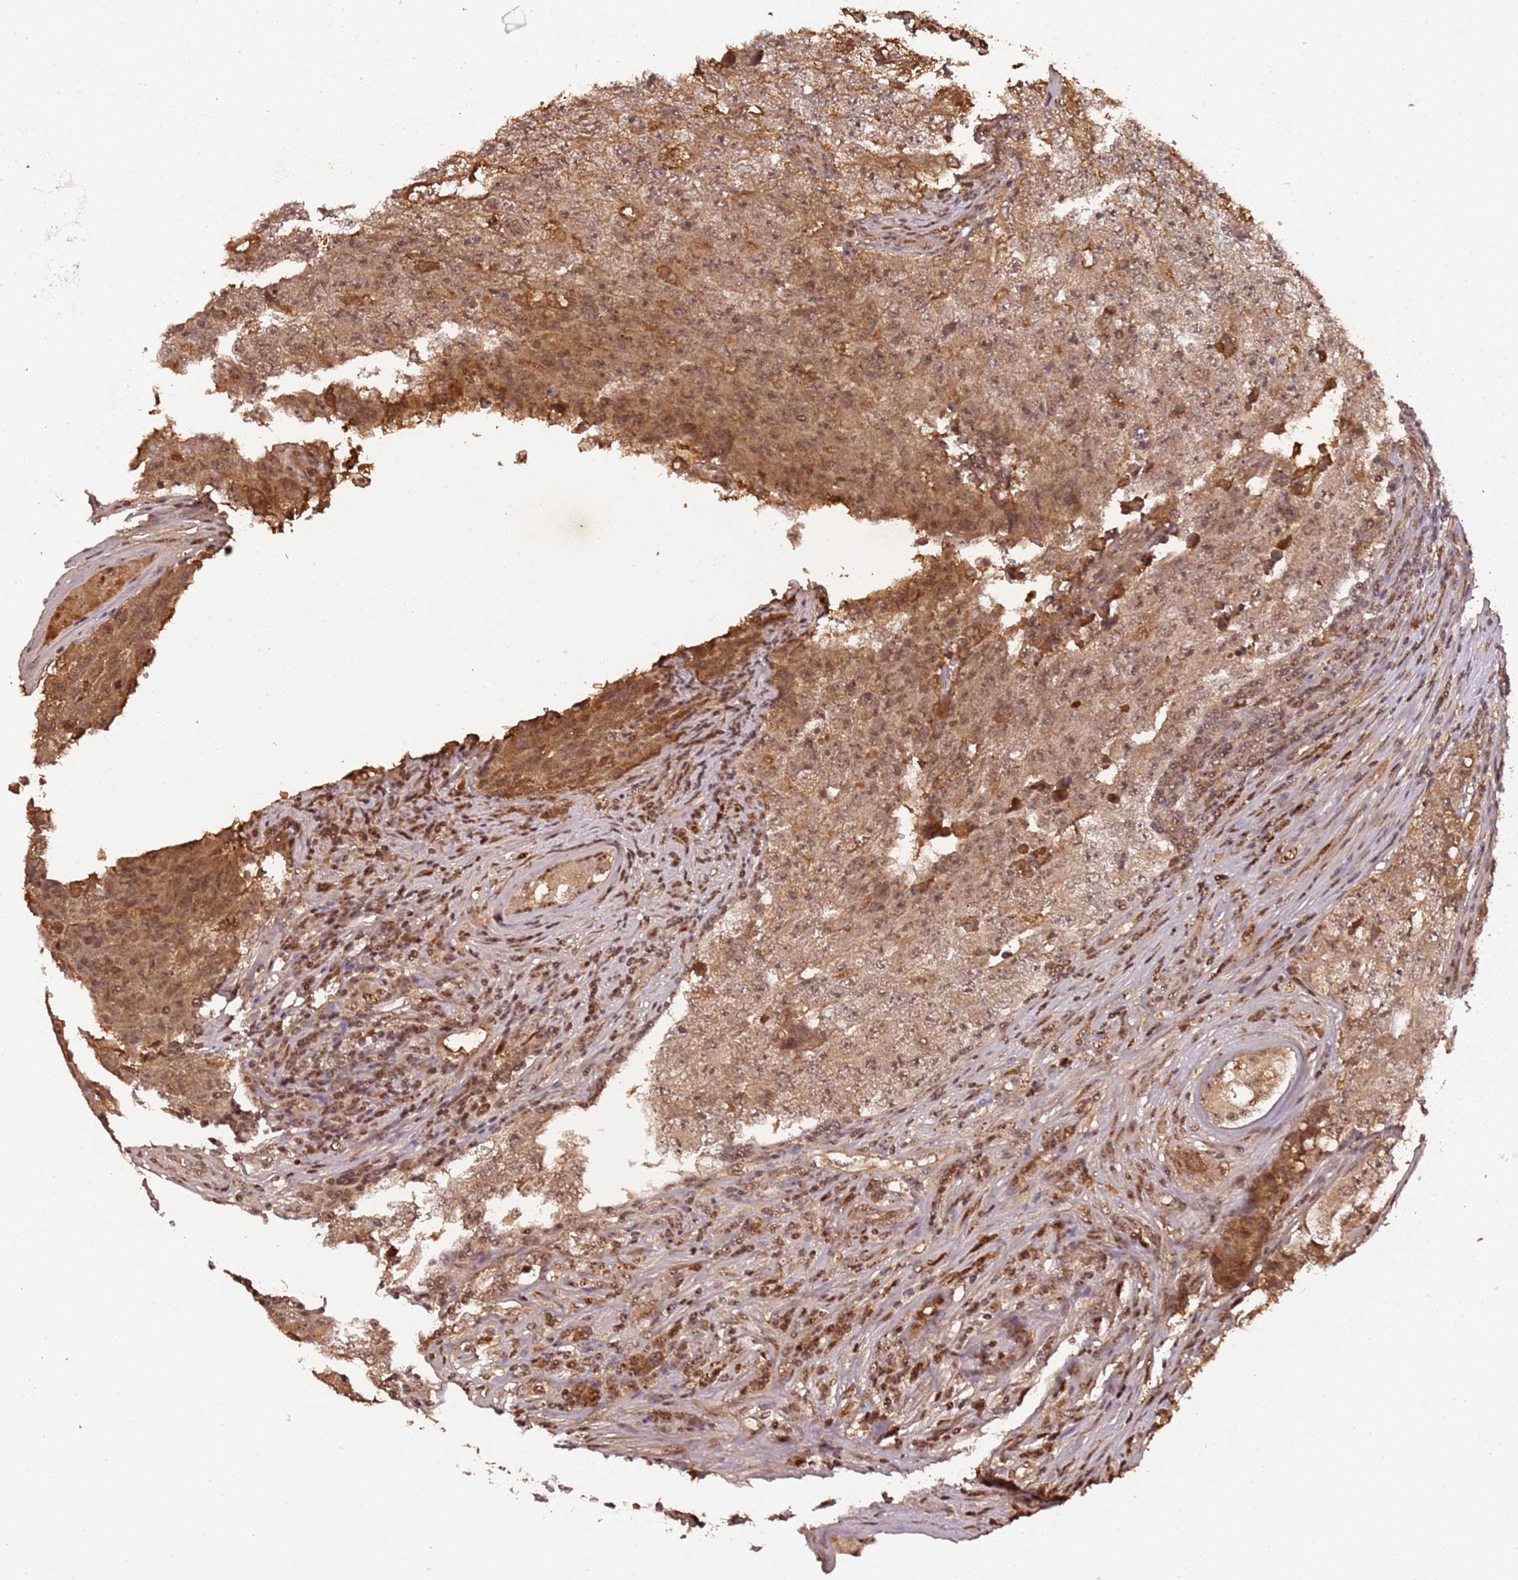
{"staining": {"intensity": "moderate", "quantity": "25%-75%", "location": "cytoplasmic/membranous,nuclear"}, "tissue": "testis cancer", "cell_type": "Tumor cells", "image_type": "cancer", "snomed": [{"axis": "morphology", "description": "Carcinoma, Embryonal, NOS"}, {"axis": "topography", "description": "Testis"}], "caption": "Human testis cancer stained with a brown dye displays moderate cytoplasmic/membranous and nuclear positive staining in approximately 25%-75% of tumor cells.", "gene": "COL1A2", "patient": {"sex": "male", "age": 17}}